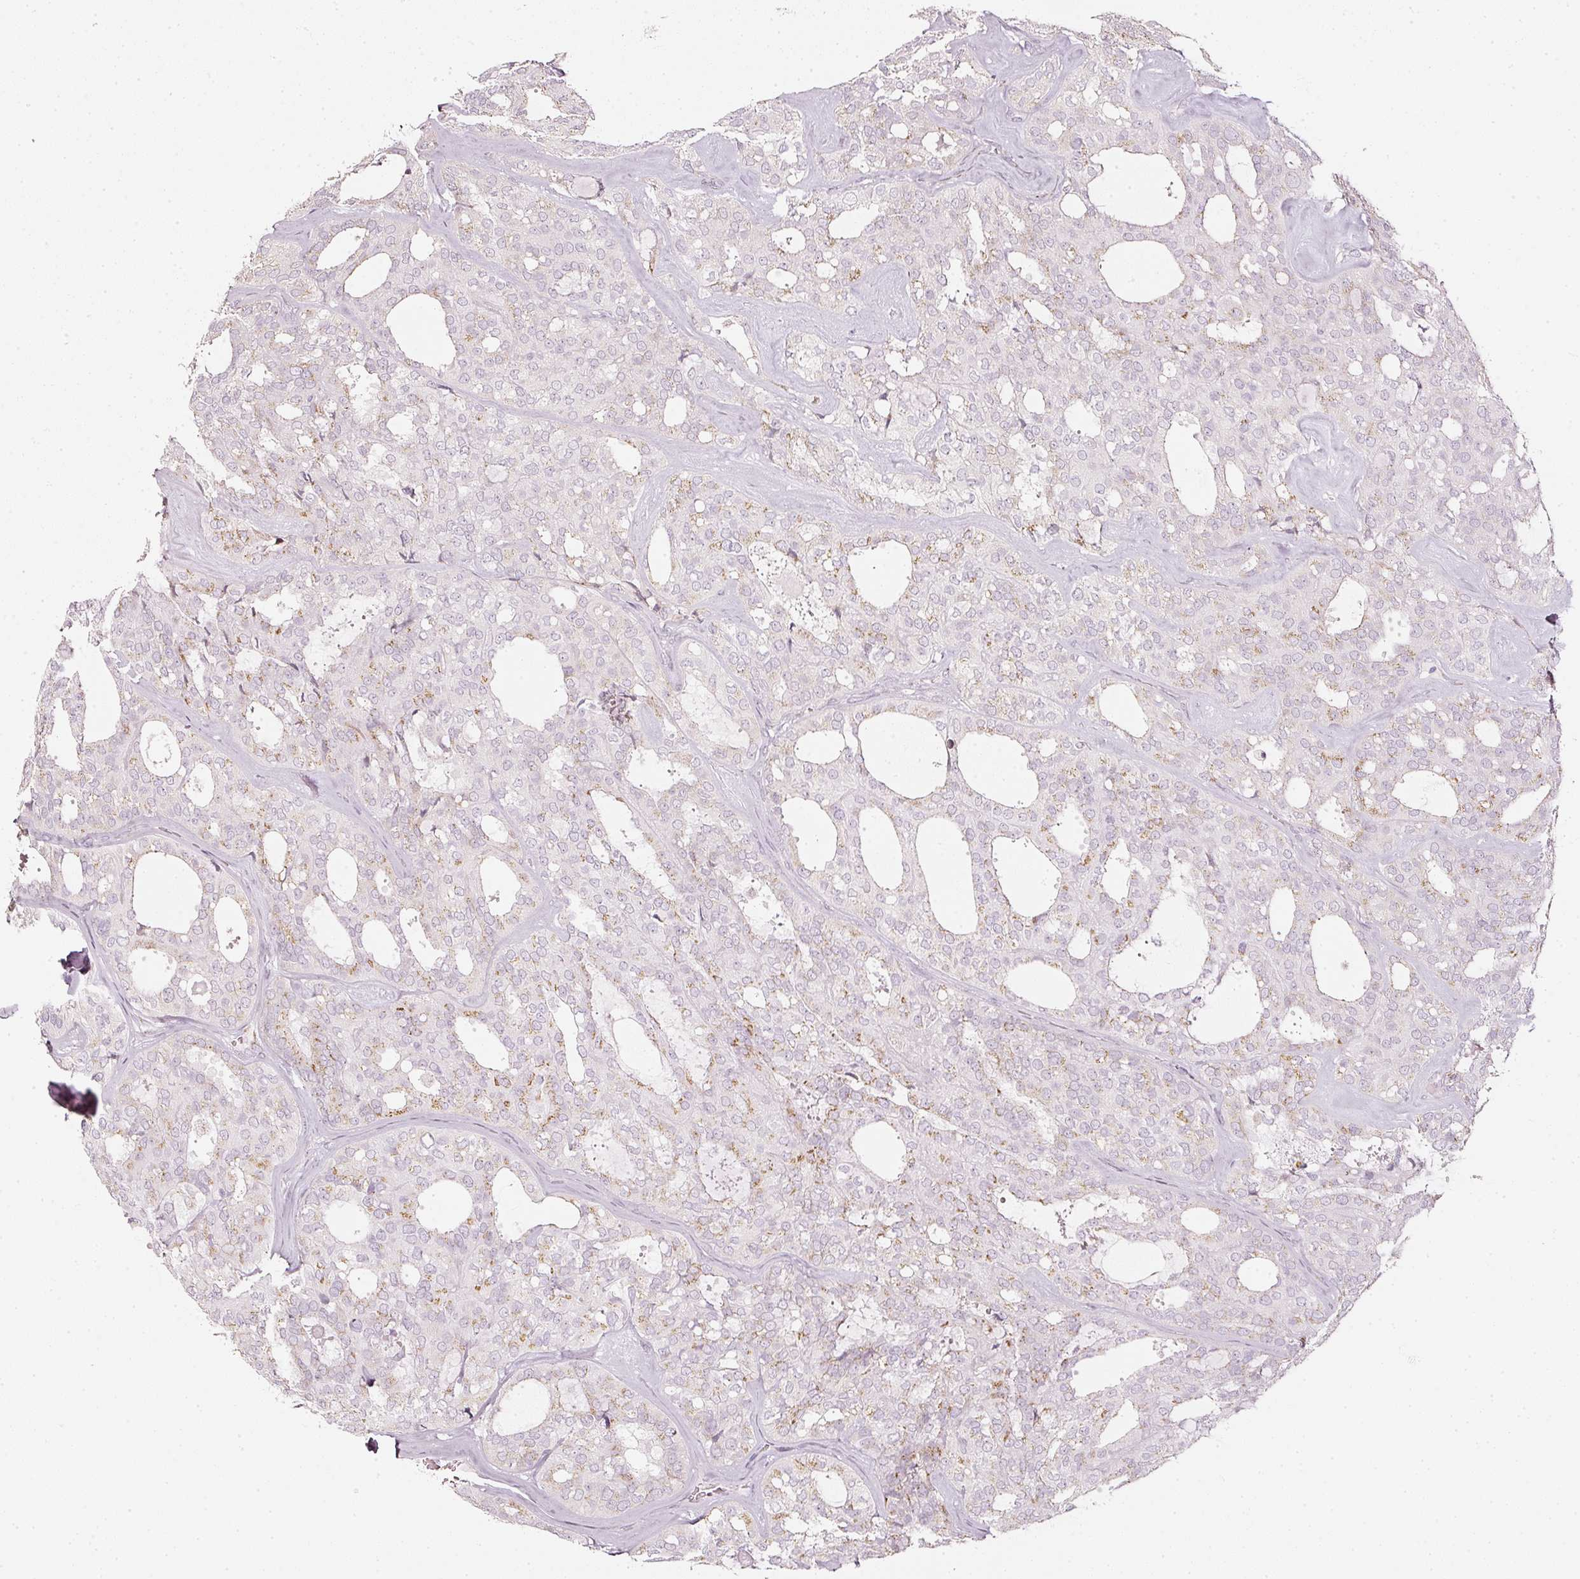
{"staining": {"intensity": "moderate", "quantity": "<25%", "location": "cytoplasmic/membranous"}, "tissue": "thyroid cancer", "cell_type": "Tumor cells", "image_type": "cancer", "snomed": [{"axis": "morphology", "description": "Follicular adenoma carcinoma, NOS"}, {"axis": "topography", "description": "Thyroid gland"}], "caption": "DAB immunohistochemical staining of human follicular adenoma carcinoma (thyroid) shows moderate cytoplasmic/membranous protein positivity in about <25% of tumor cells.", "gene": "SDF4", "patient": {"sex": "male", "age": 75}}